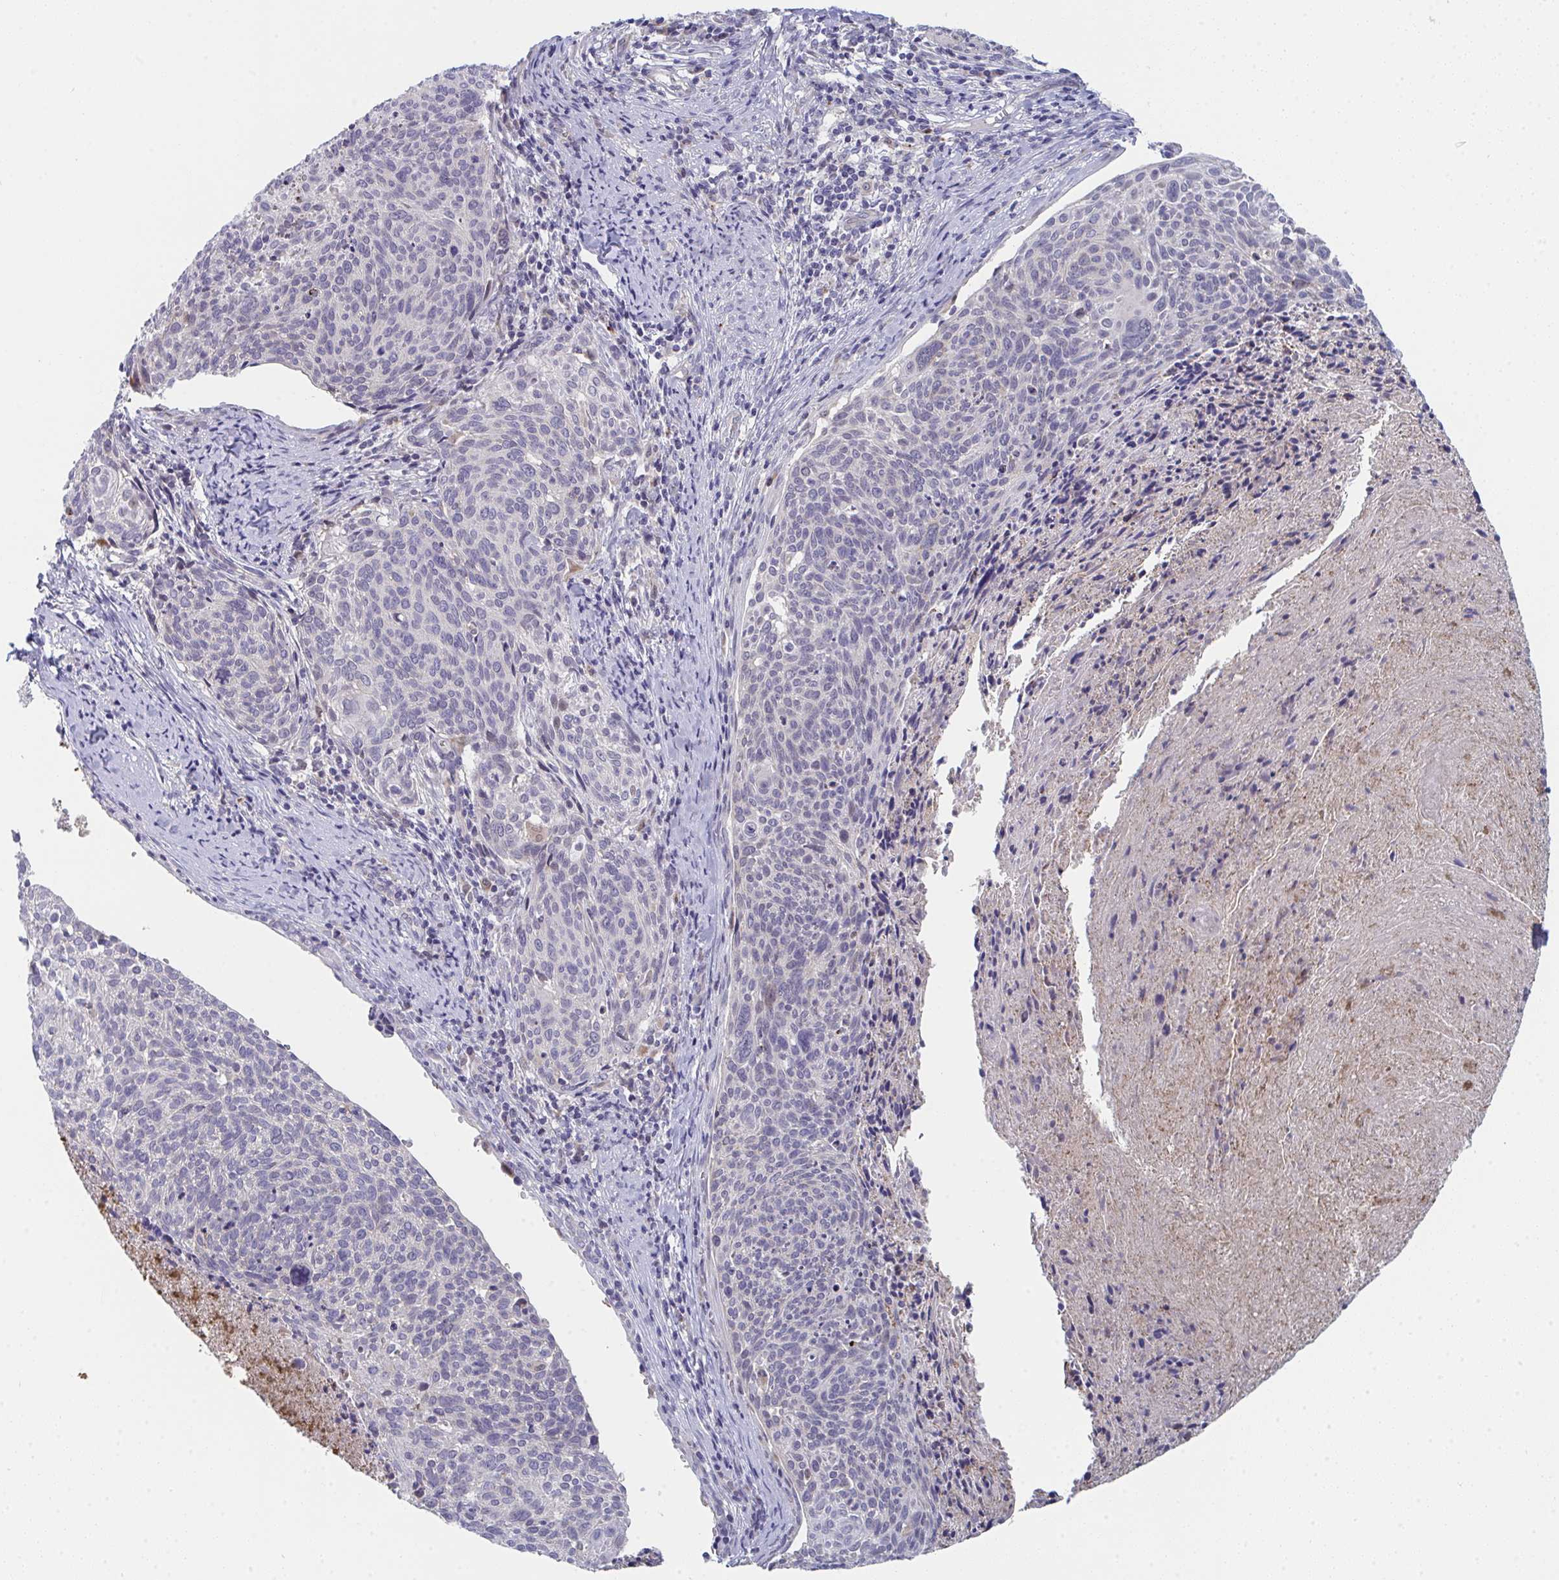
{"staining": {"intensity": "negative", "quantity": "none", "location": "none"}, "tissue": "cervical cancer", "cell_type": "Tumor cells", "image_type": "cancer", "snomed": [{"axis": "morphology", "description": "Squamous cell carcinoma, NOS"}, {"axis": "topography", "description": "Cervix"}], "caption": "The immunohistochemistry (IHC) image has no significant positivity in tumor cells of cervical squamous cell carcinoma tissue.", "gene": "VWDE", "patient": {"sex": "female", "age": 49}}